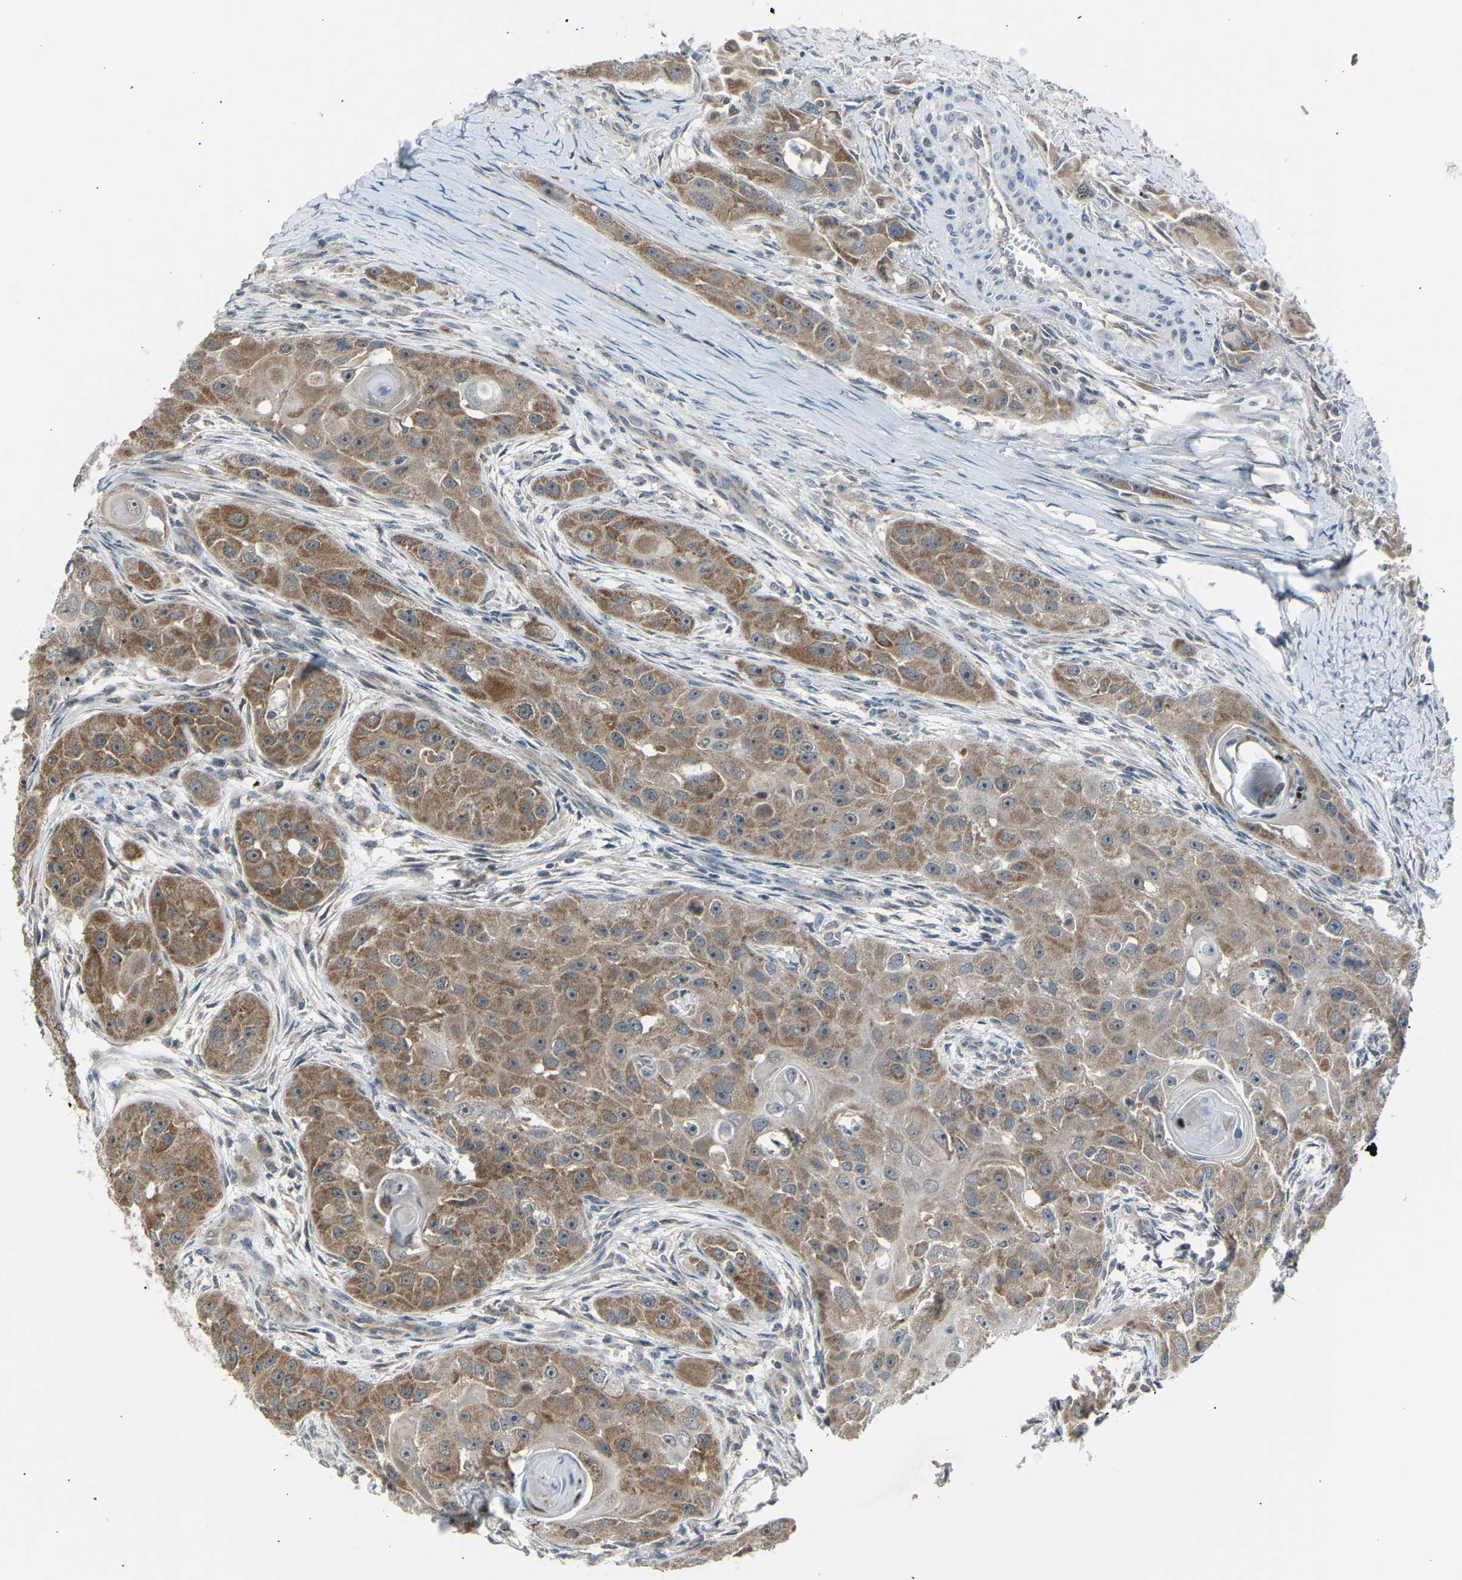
{"staining": {"intensity": "moderate", "quantity": ">75%", "location": "cytoplasmic/membranous"}, "tissue": "head and neck cancer", "cell_type": "Tumor cells", "image_type": "cancer", "snomed": [{"axis": "morphology", "description": "Normal tissue, NOS"}, {"axis": "morphology", "description": "Squamous cell carcinoma, NOS"}, {"axis": "topography", "description": "Skeletal muscle"}, {"axis": "topography", "description": "Head-Neck"}], "caption": "High-power microscopy captured an immunohistochemistry (IHC) micrograph of head and neck squamous cell carcinoma, revealing moderate cytoplasmic/membranous positivity in approximately >75% of tumor cells.", "gene": "SLIRP", "patient": {"sex": "male", "age": 51}}